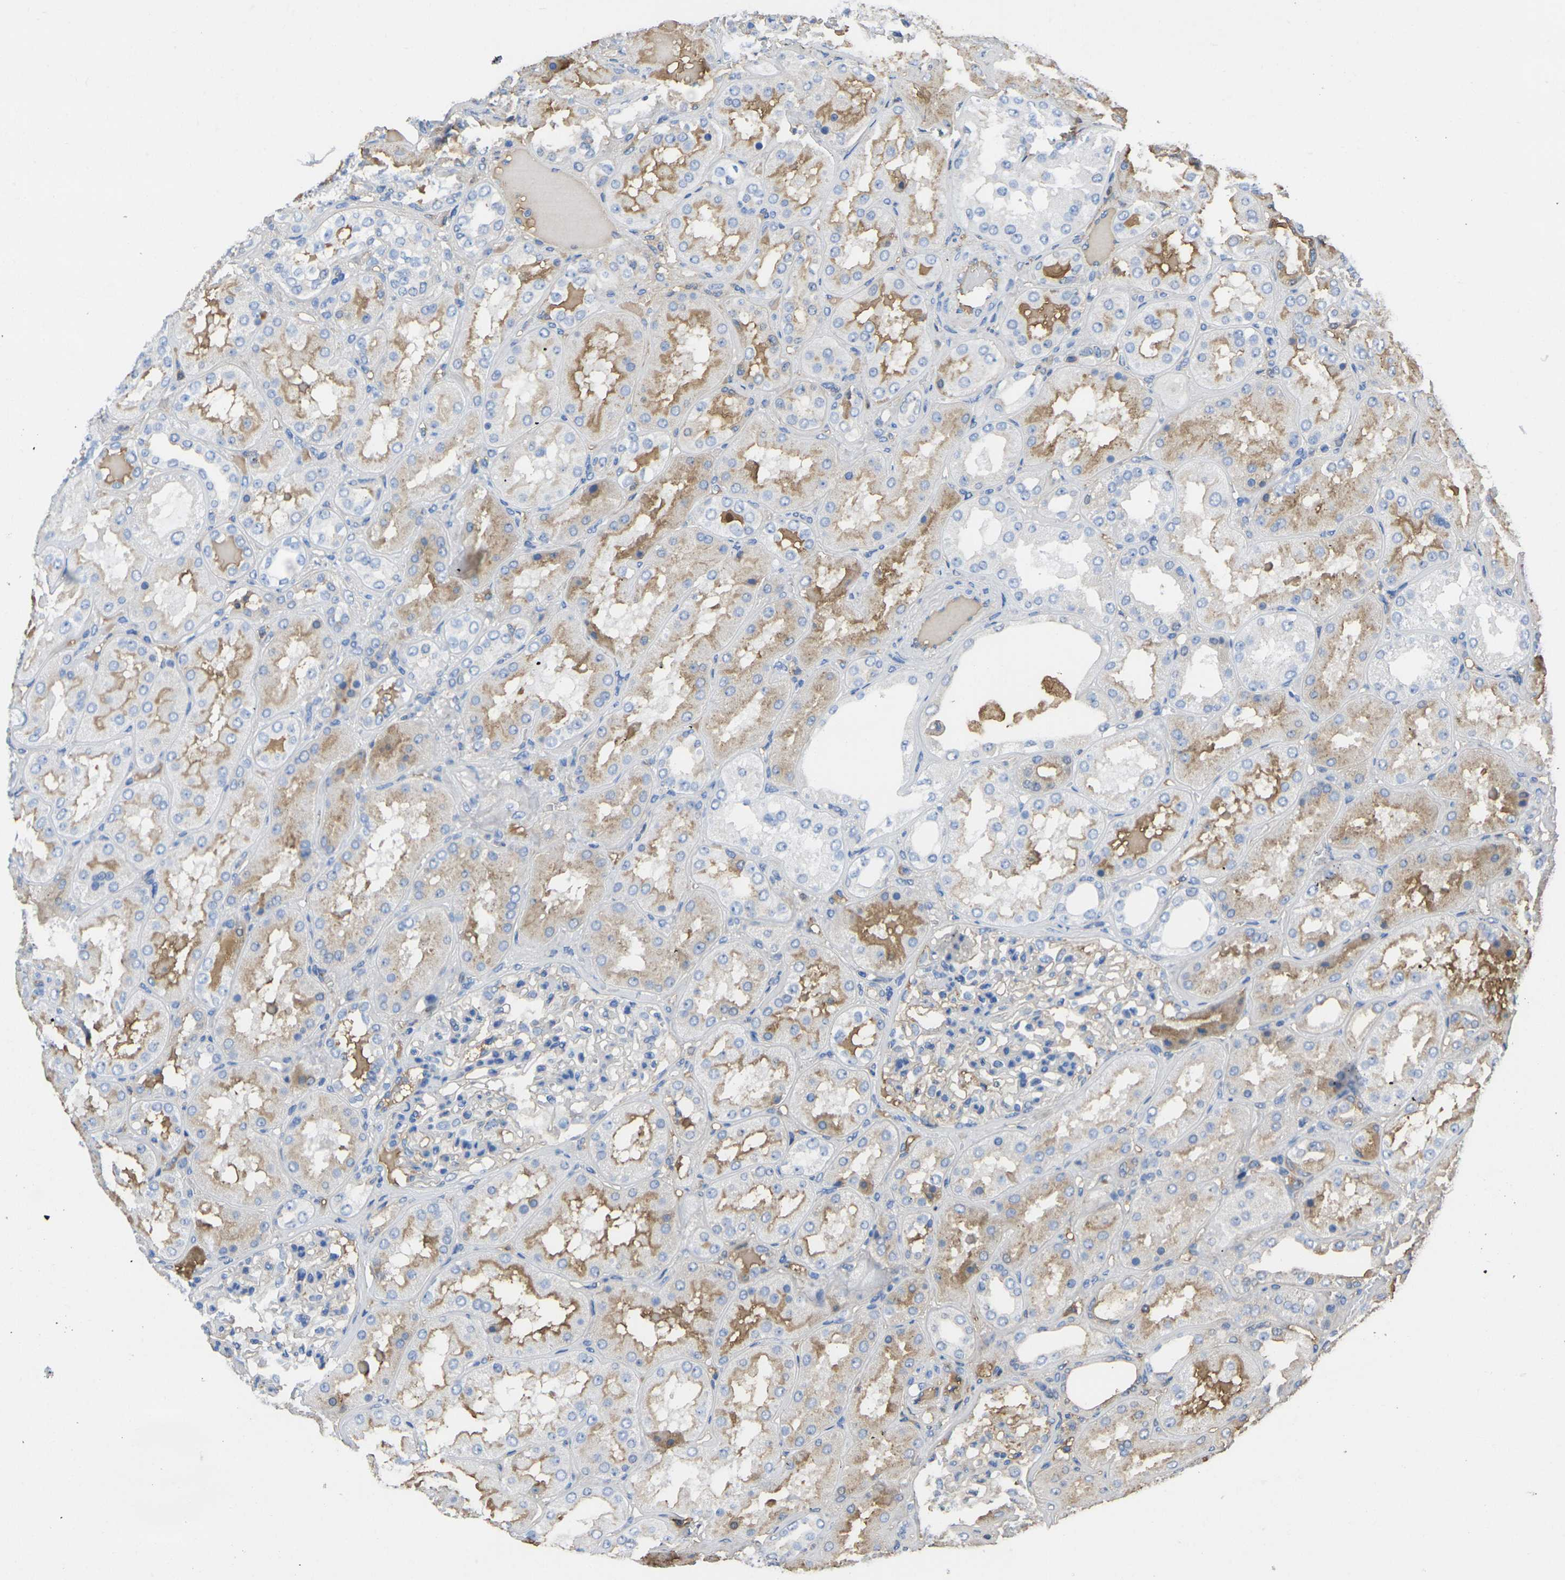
{"staining": {"intensity": "moderate", "quantity": "<25%", "location": "cytoplasmic/membranous"}, "tissue": "kidney", "cell_type": "Cells in glomeruli", "image_type": "normal", "snomed": [{"axis": "morphology", "description": "Normal tissue, NOS"}, {"axis": "topography", "description": "Kidney"}], "caption": "A low amount of moderate cytoplasmic/membranous expression is appreciated in about <25% of cells in glomeruli in benign kidney. The staining was performed using DAB to visualize the protein expression in brown, while the nuclei were stained in blue with hematoxylin (Magnification: 20x).", "gene": "GREM2", "patient": {"sex": "female", "age": 56}}